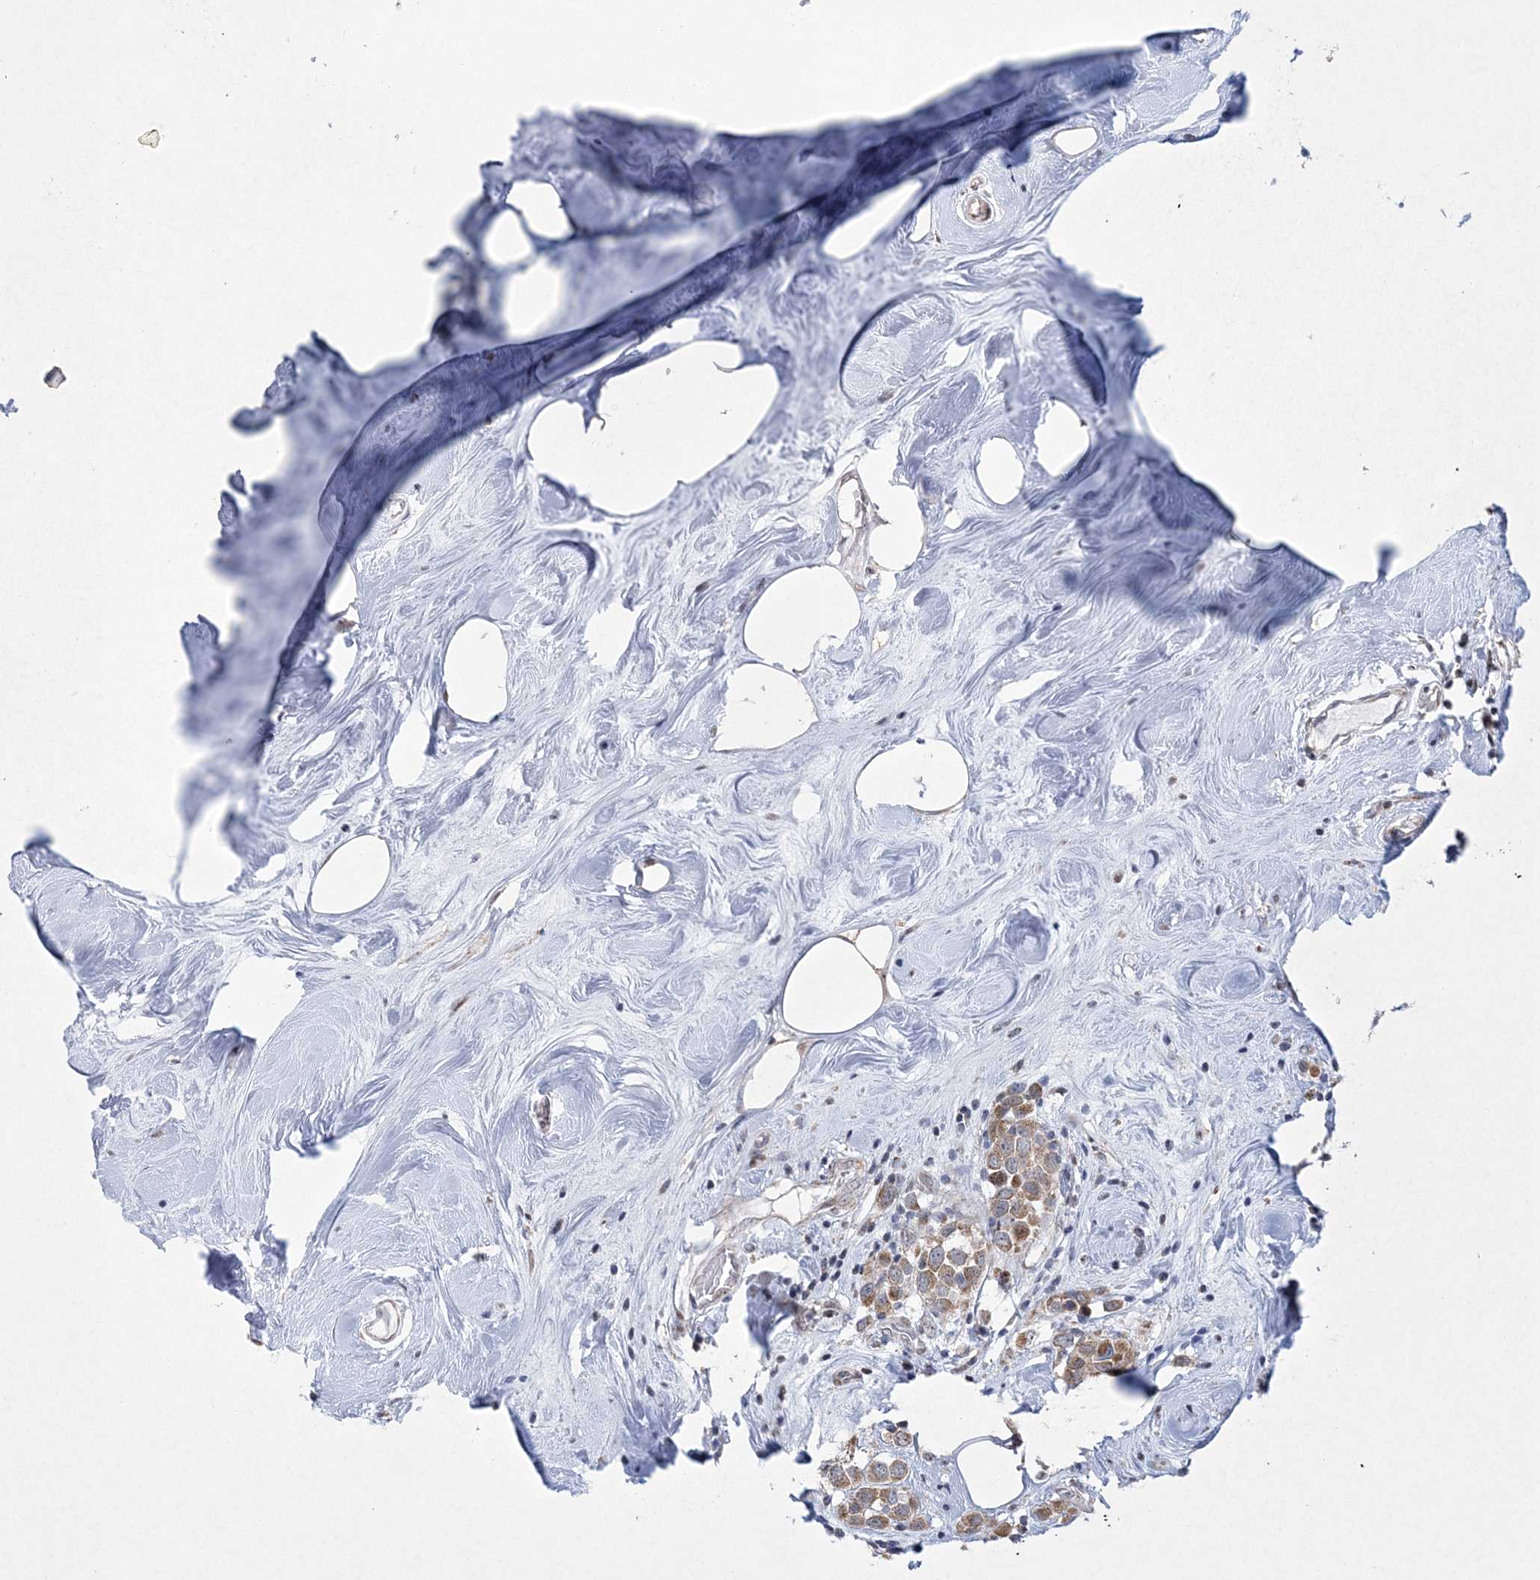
{"staining": {"intensity": "moderate", "quantity": ">75%", "location": "cytoplasmic/membranous"}, "tissue": "breast cancer", "cell_type": "Tumor cells", "image_type": "cancer", "snomed": [{"axis": "morphology", "description": "Duct carcinoma"}, {"axis": "topography", "description": "Breast"}], "caption": "A micrograph of human breast cancer (invasive ductal carcinoma) stained for a protein demonstrates moderate cytoplasmic/membranous brown staining in tumor cells.", "gene": "CES4A", "patient": {"sex": "female", "age": 61}}